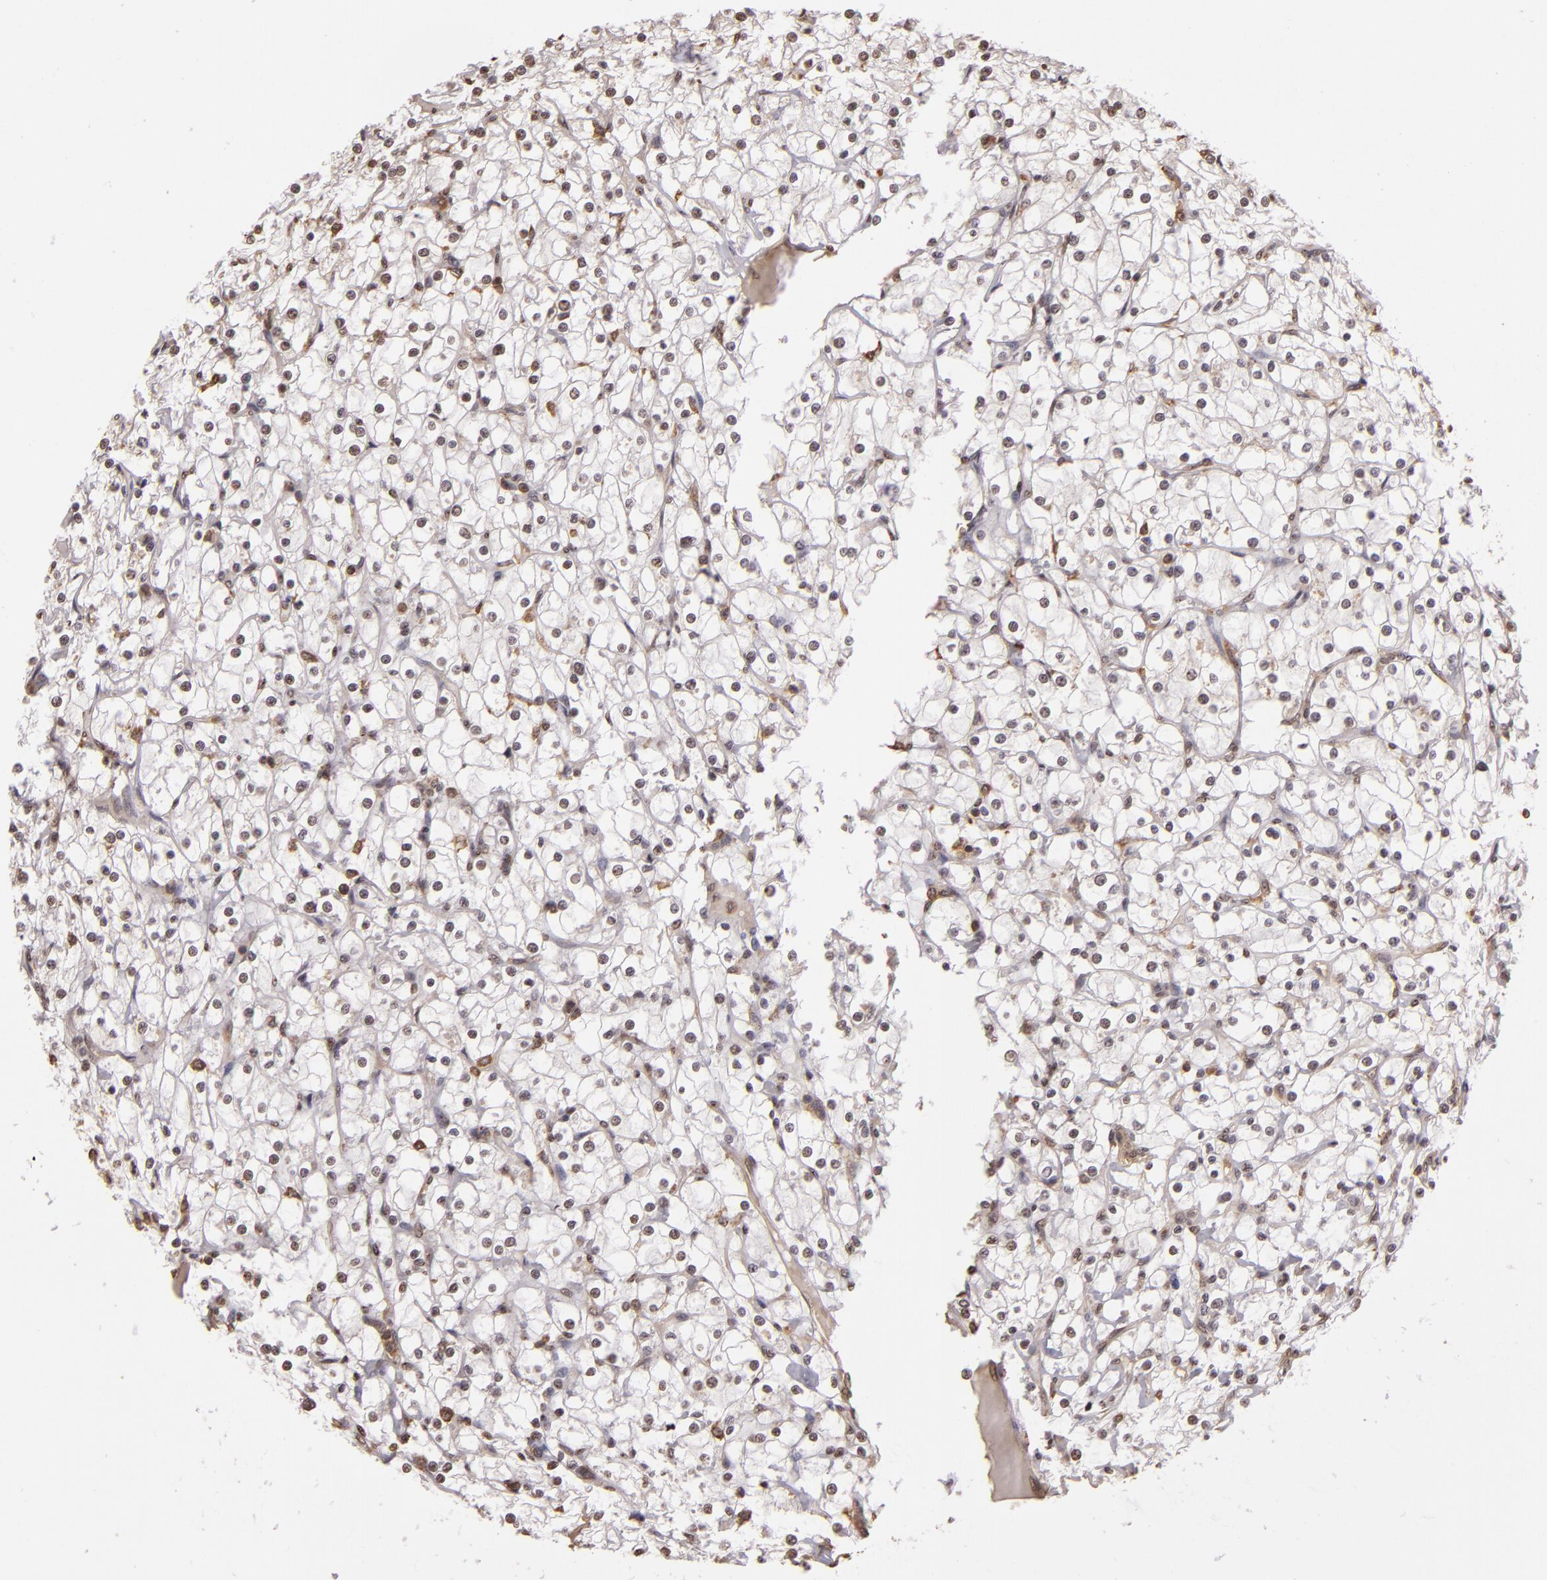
{"staining": {"intensity": "negative", "quantity": "none", "location": "none"}, "tissue": "renal cancer", "cell_type": "Tumor cells", "image_type": "cancer", "snomed": [{"axis": "morphology", "description": "Adenocarcinoma, NOS"}, {"axis": "topography", "description": "Kidney"}], "caption": "Immunohistochemistry image of renal cancer stained for a protein (brown), which exhibits no positivity in tumor cells.", "gene": "ARPC2", "patient": {"sex": "female", "age": 73}}